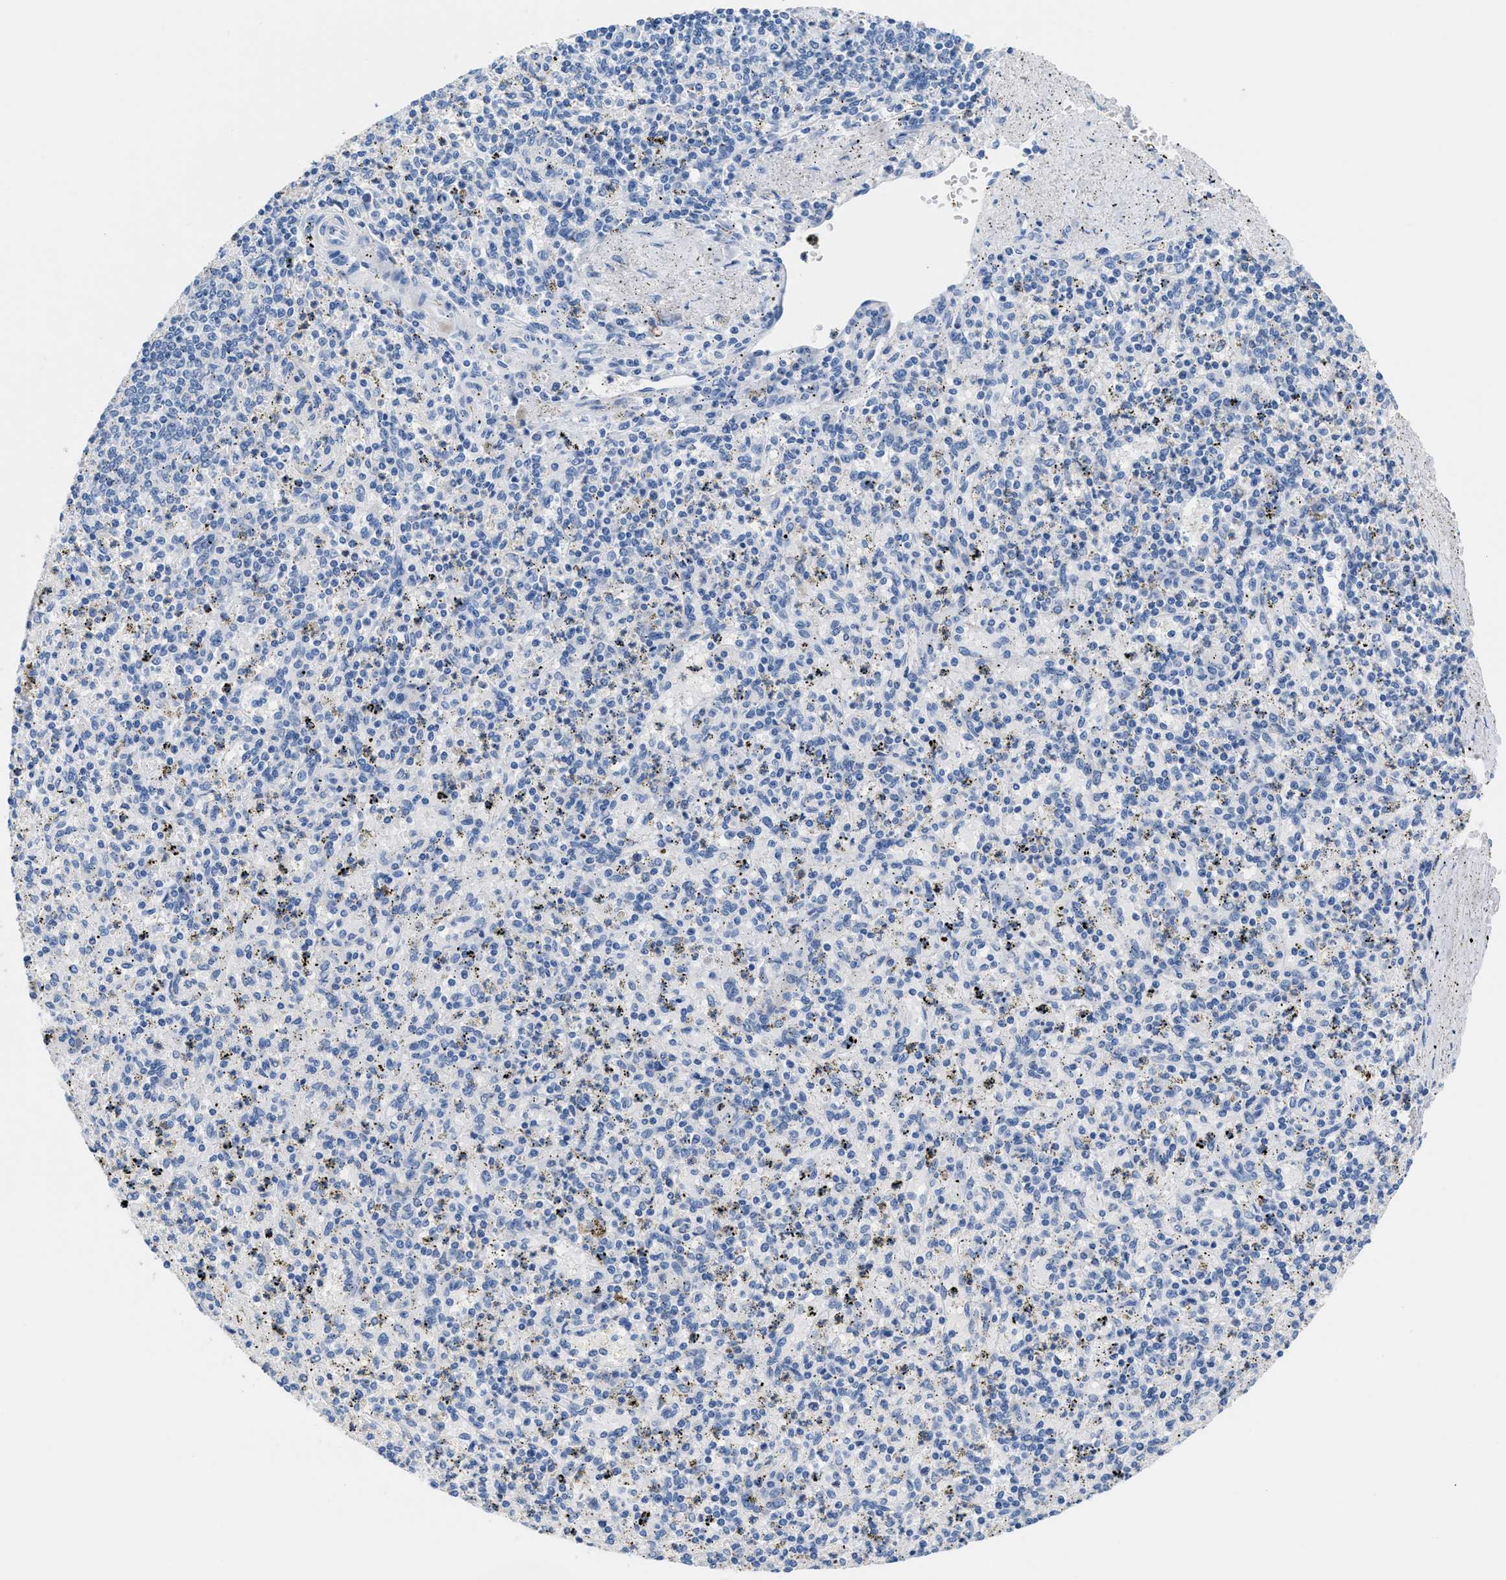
{"staining": {"intensity": "negative", "quantity": "none", "location": "none"}, "tissue": "spleen", "cell_type": "Cells in red pulp", "image_type": "normal", "snomed": [{"axis": "morphology", "description": "Normal tissue, NOS"}, {"axis": "topography", "description": "Spleen"}], "caption": "A micrograph of spleen stained for a protein demonstrates no brown staining in cells in red pulp. (DAB (3,3'-diaminobenzidine) immunohistochemistry (IHC), high magnification).", "gene": "SLFN13", "patient": {"sex": "male", "age": 72}}